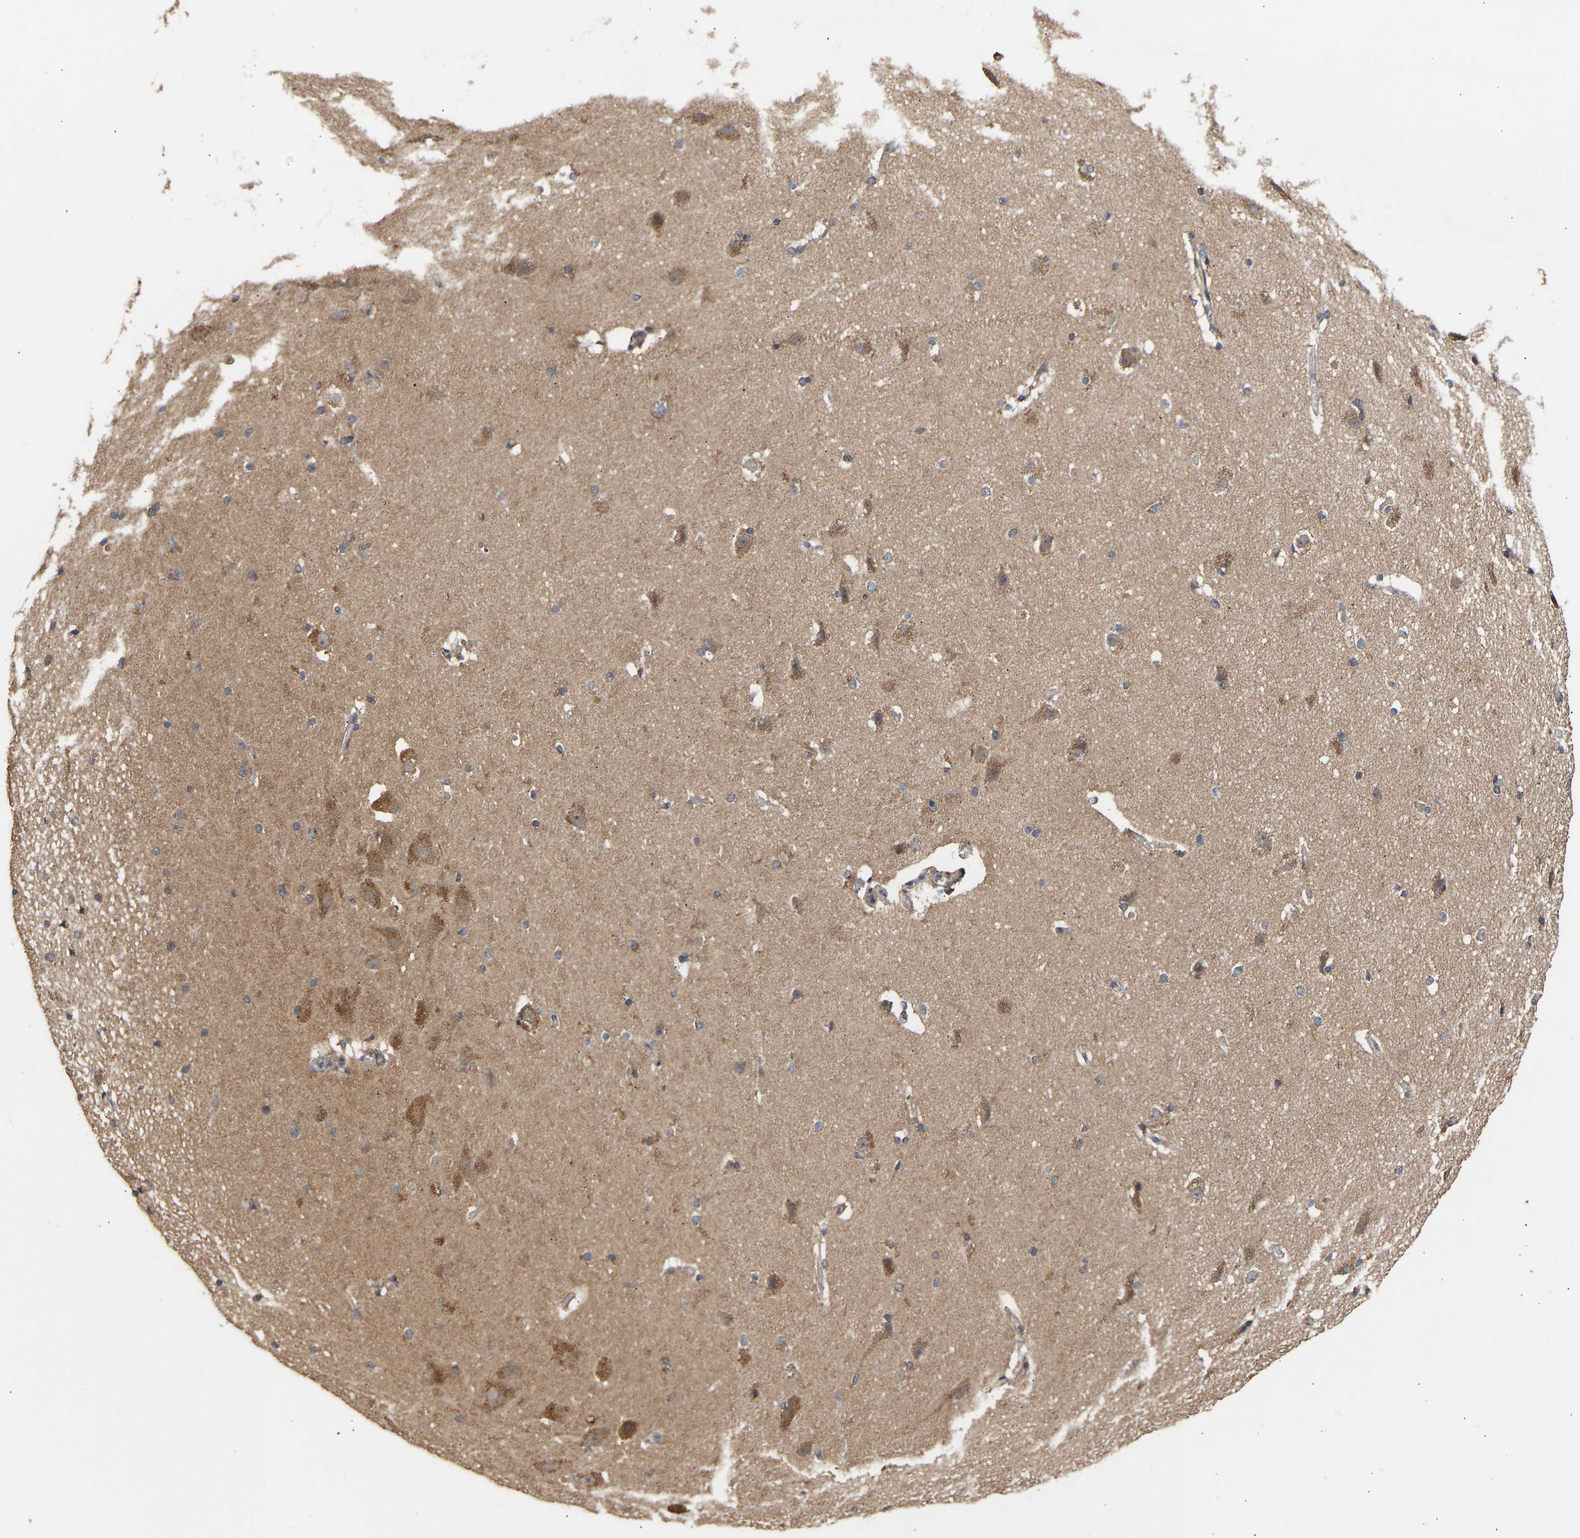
{"staining": {"intensity": "moderate", "quantity": "25%-75%", "location": "cytoplasmic/membranous"}, "tissue": "cerebral cortex", "cell_type": "Endothelial cells", "image_type": "normal", "snomed": [{"axis": "morphology", "description": "Normal tissue, NOS"}, {"axis": "topography", "description": "Cerebral cortex"}, {"axis": "topography", "description": "Hippocampus"}], "caption": "DAB immunohistochemical staining of unremarkable human cerebral cortex shows moderate cytoplasmic/membranous protein expression in approximately 25%-75% of endothelial cells.", "gene": "ZNF26", "patient": {"sex": "female", "age": 19}}